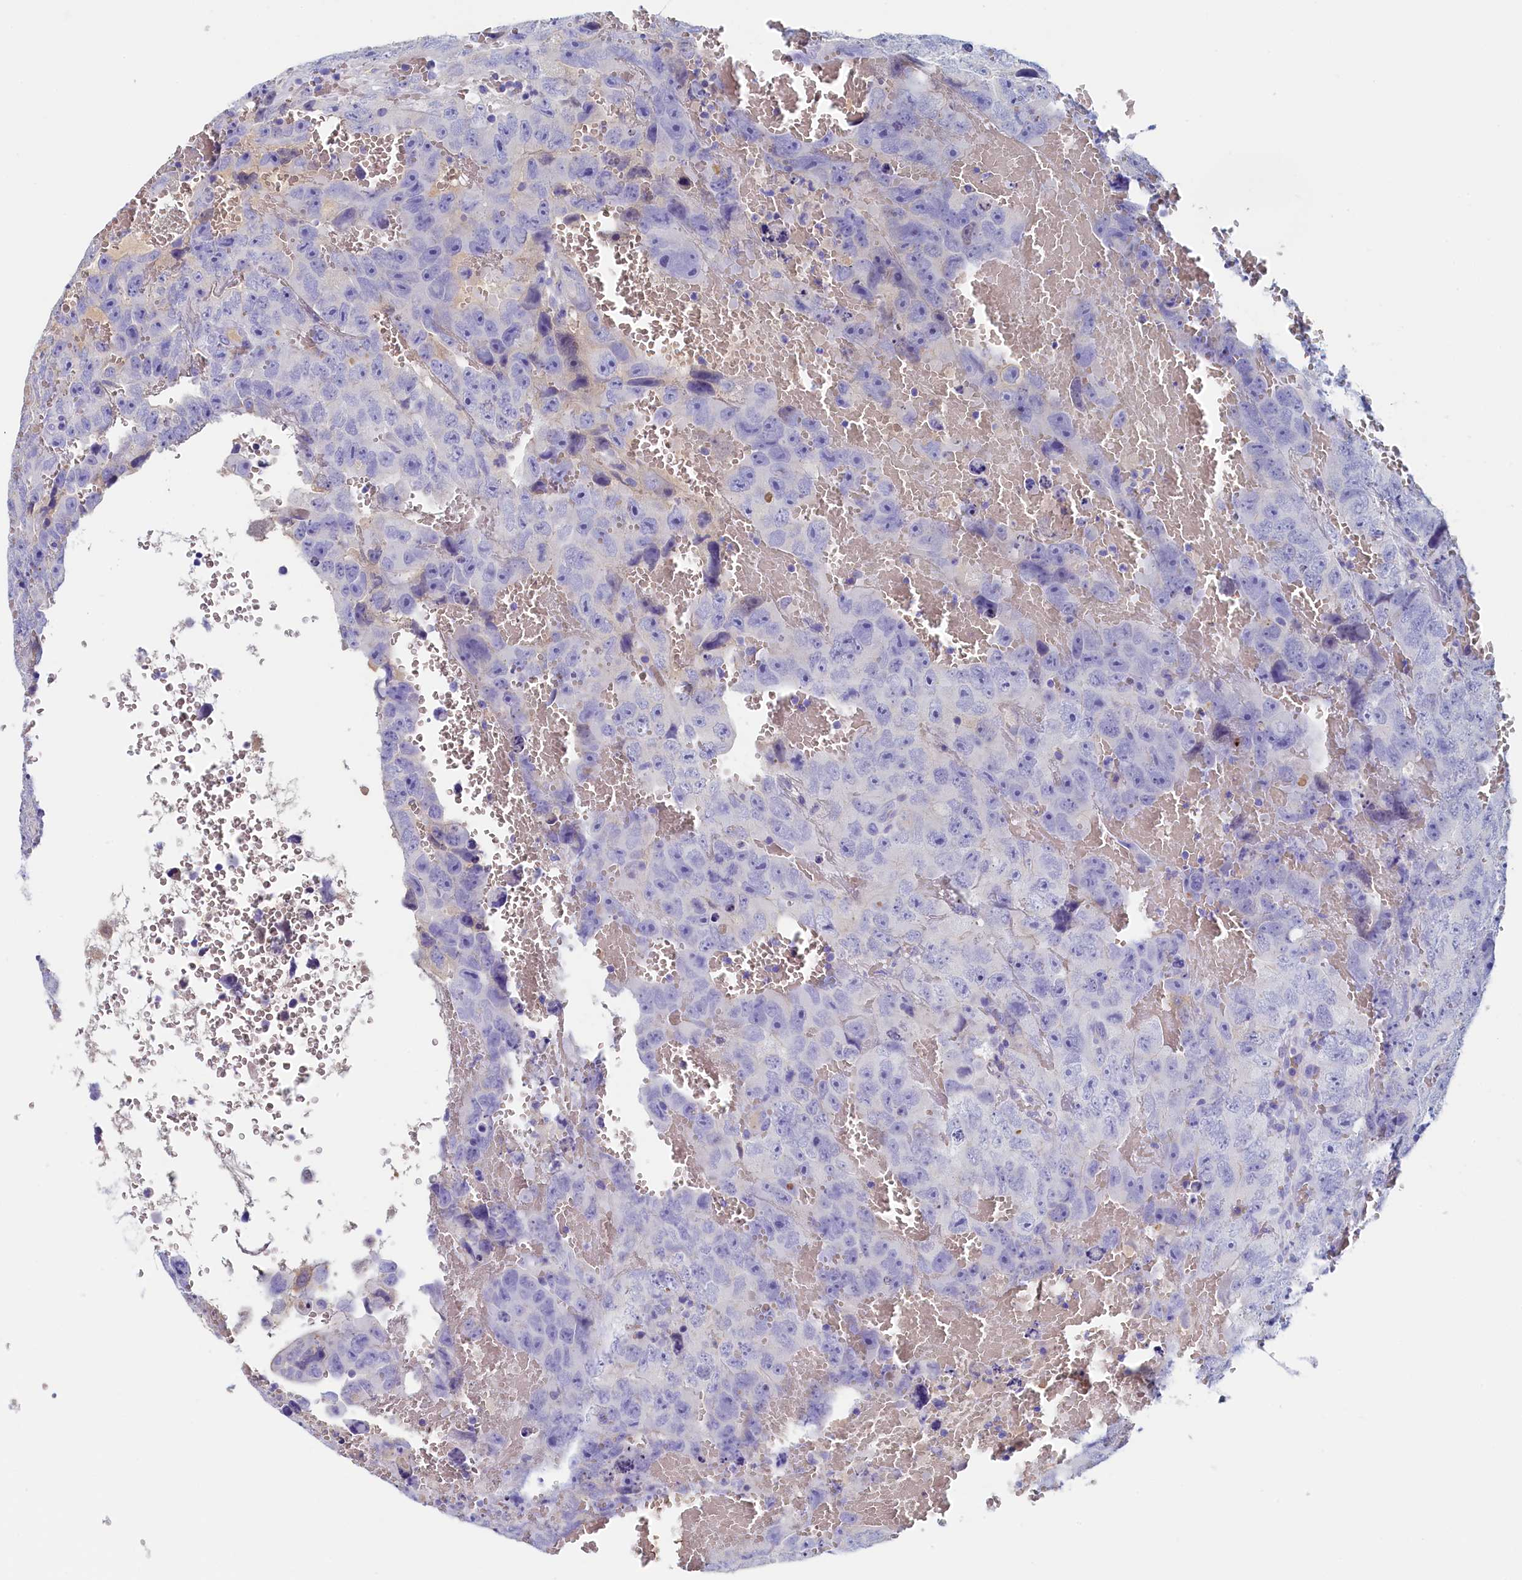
{"staining": {"intensity": "negative", "quantity": "none", "location": "none"}, "tissue": "testis cancer", "cell_type": "Tumor cells", "image_type": "cancer", "snomed": [{"axis": "morphology", "description": "Carcinoma, Embryonal, NOS"}, {"axis": "topography", "description": "Testis"}], "caption": "Protein analysis of testis embryonal carcinoma demonstrates no significant staining in tumor cells.", "gene": "GUCA1C", "patient": {"sex": "male", "age": 45}}